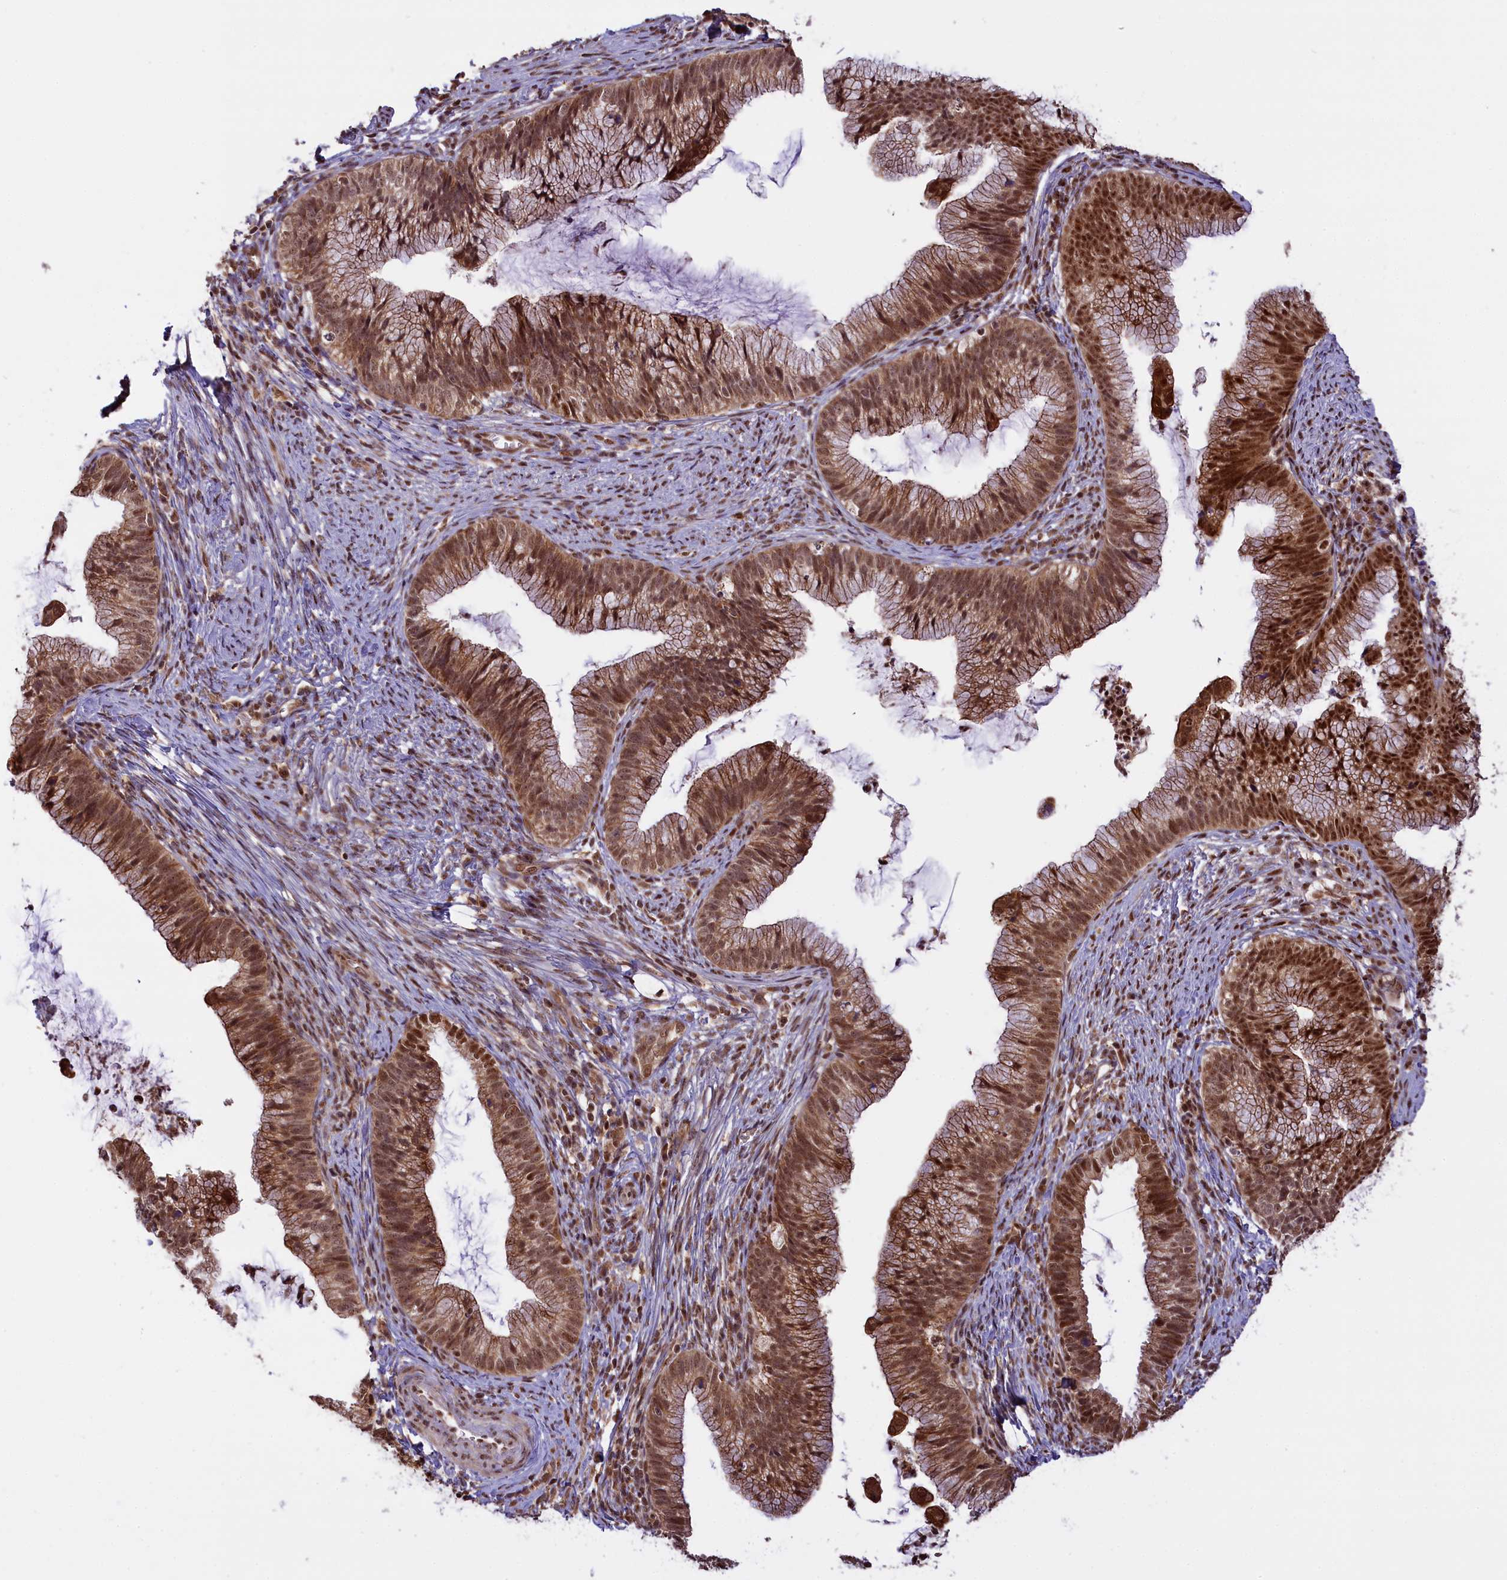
{"staining": {"intensity": "moderate", "quantity": ">75%", "location": "cytoplasmic/membranous,nuclear"}, "tissue": "cervical cancer", "cell_type": "Tumor cells", "image_type": "cancer", "snomed": [{"axis": "morphology", "description": "Adenocarcinoma, NOS"}, {"axis": "topography", "description": "Cervix"}], "caption": "Brown immunohistochemical staining in human cervical cancer (adenocarcinoma) demonstrates moderate cytoplasmic/membranous and nuclear staining in approximately >75% of tumor cells. (Brightfield microscopy of DAB IHC at high magnification).", "gene": "CARD8", "patient": {"sex": "female", "age": 36}}